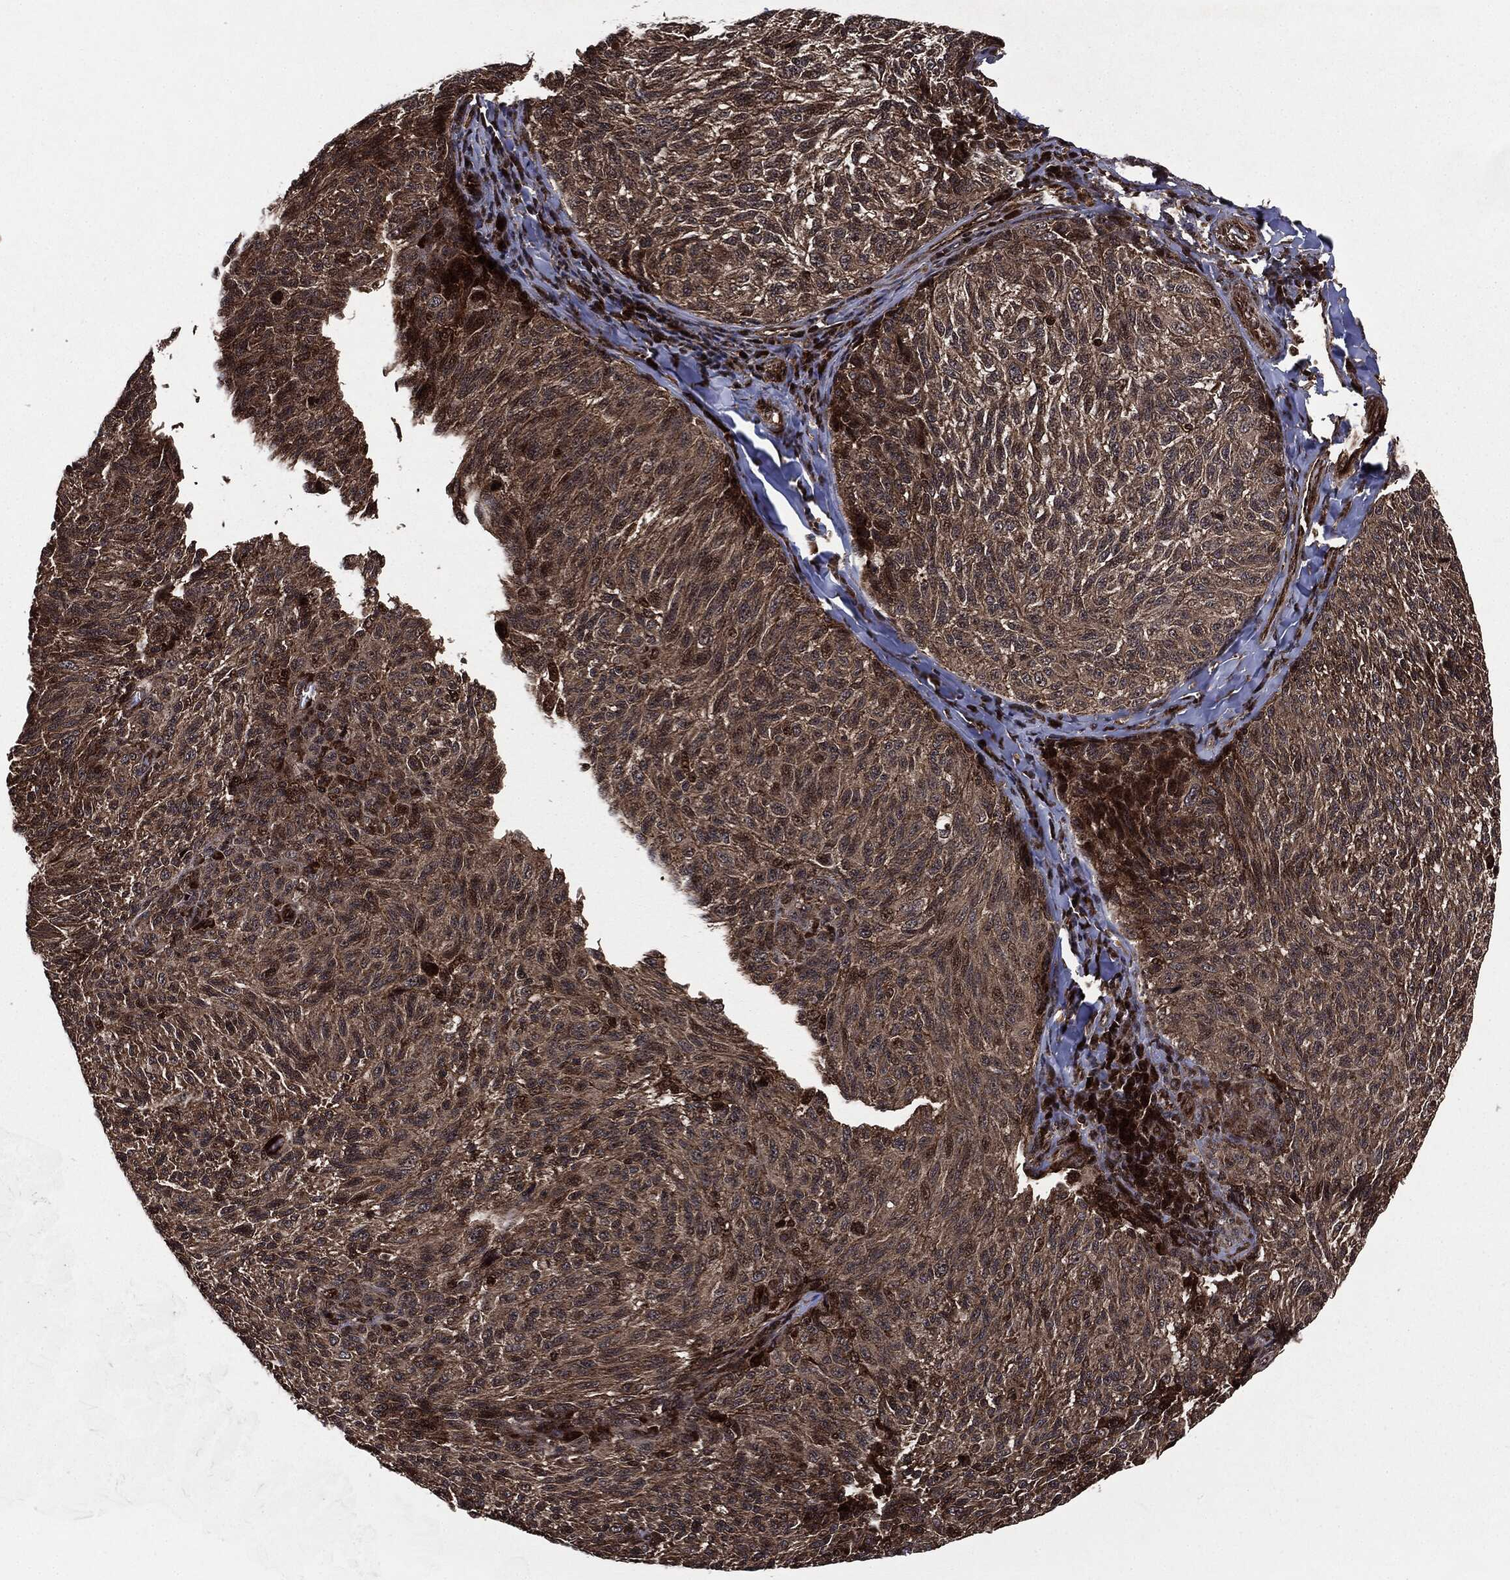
{"staining": {"intensity": "moderate", "quantity": ">75%", "location": "cytoplasmic/membranous"}, "tissue": "melanoma", "cell_type": "Tumor cells", "image_type": "cancer", "snomed": [{"axis": "morphology", "description": "Malignant melanoma, NOS"}, {"axis": "topography", "description": "Skin"}], "caption": "Immunohistochemical staining of melanoma exhibits medium levels of moderate cytoplasmic/membranous staining in approximately >75% of tumor cells.", "gene": "CARD6", "patient": {"sex": "female", "age": 73}}